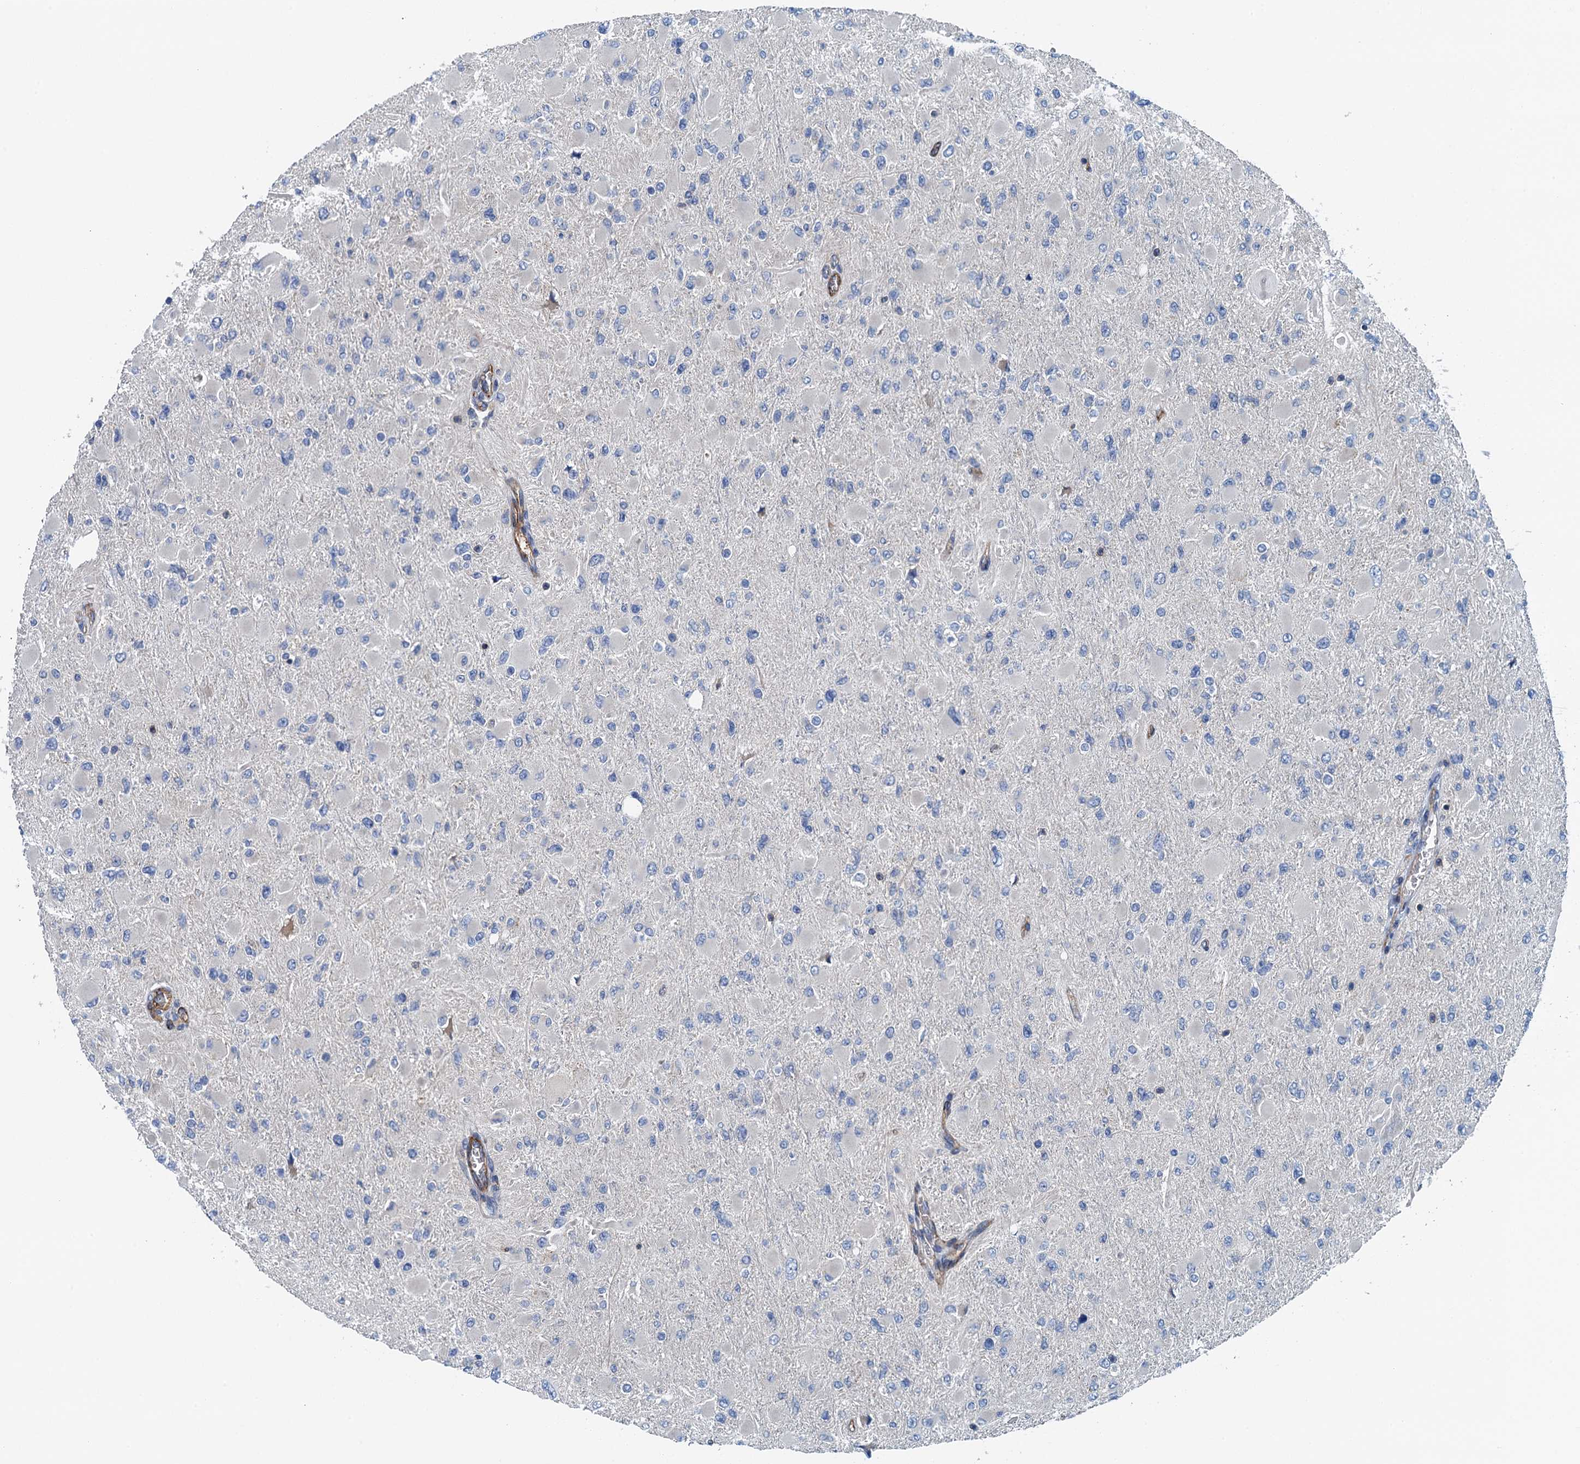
{"staining": {"intensity": "negative", "quantity": "none", "location": "none"}, "tissue": "glioma", "cell_type": "Tumor cells", "image_type": "cancer", "snomed": [{"axis": "morphology", "description": "Glioma, malignant, High grade"}, {"axis": "topography", "description": "Cerebral cortex"}], "caption": "Tumor cells show no significant staining in malignant high-grade glioma.", "gene": "PPP1R14D", "patient": {"sex": "female", "age": 36}}